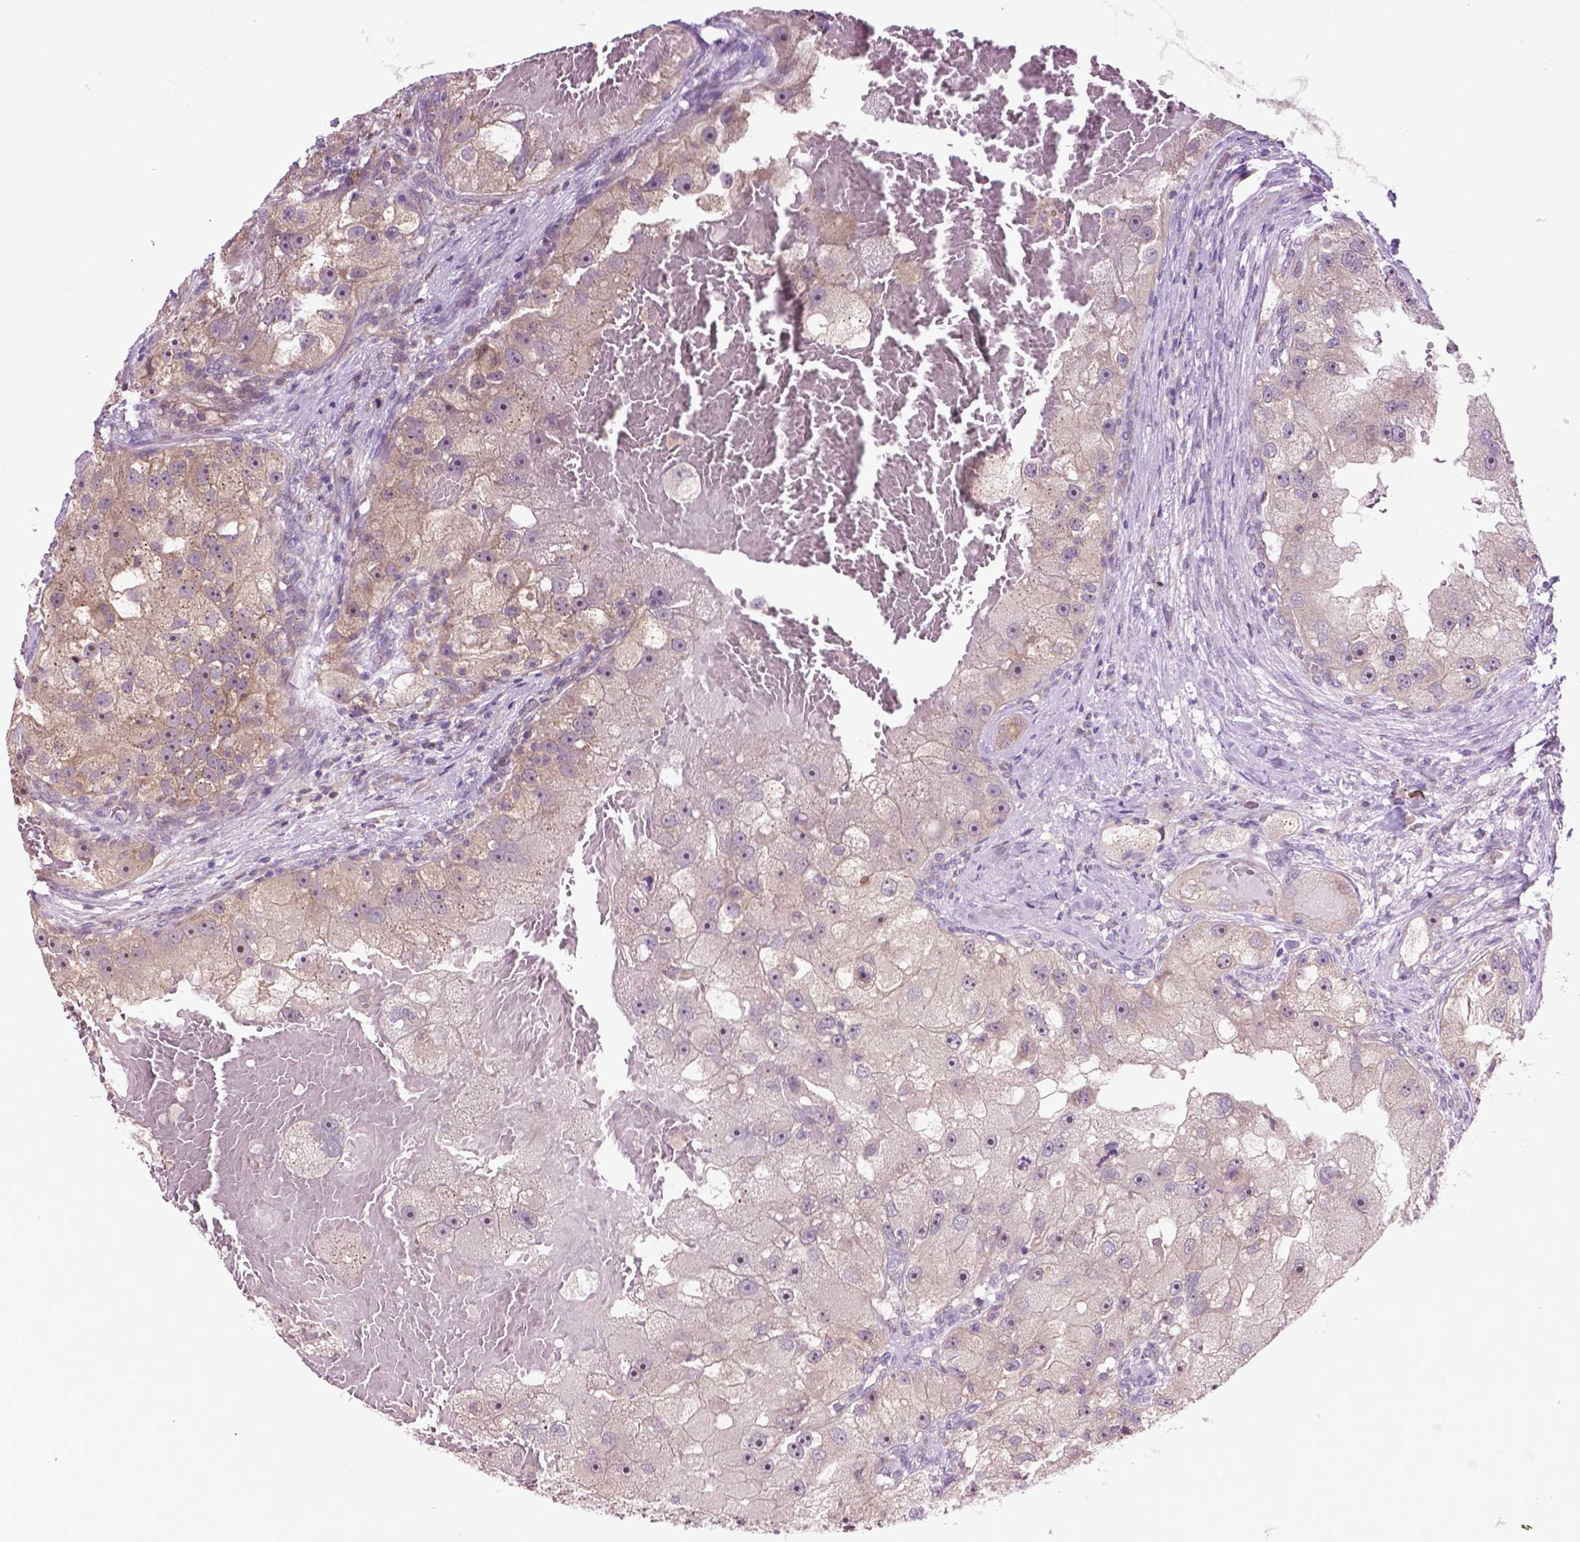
{"staining": {"intensity": "weak", "quantity": "<25%", "location": "nuclear"}, "tissue": "renal cancer", "cell_type": "Tumor cells", "image_type": "cancer", "snomed": [{"axis": "morphology", "description": "Adenocarcinoma, NOS"}, {"axis": "topography", "description": "Kidney"}], "caption": "DAB (3,3'-diaminobenzidine) immunohistochemical staining of renal adenocarcinoma demonstrates no significant staining in tumor cells.", "gene": "MZT1", "patient": {"sex": "male", "age": 63}}